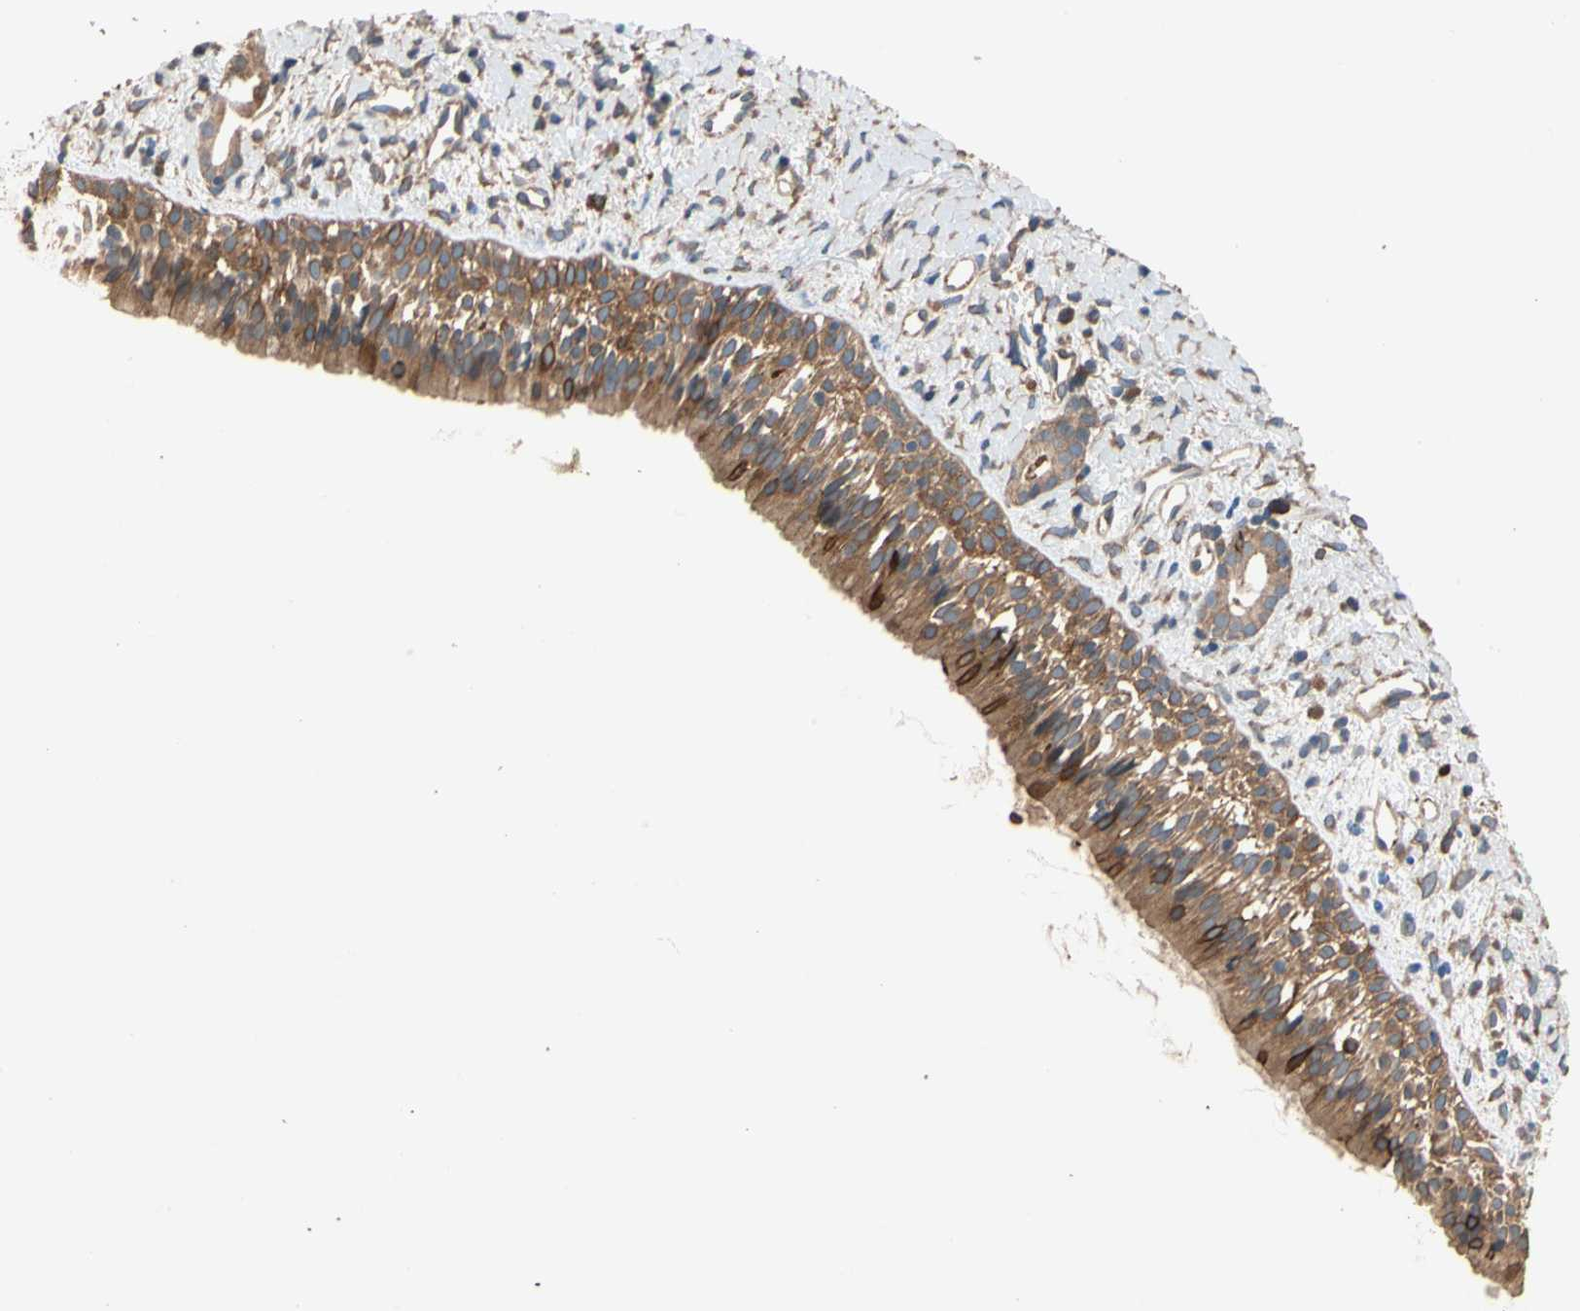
{"staining": {"intensity": "strong", "quantity": ">75%", "location": "cytoplasmic/membranous"}, "tissue": "nasopharynx", "cell_type": "Respiratory epithelial cells", "image_type": "normal", "snomed": [{"axis": "morphology", "description": "Normal tissue, NOS"}, {"axis": "topography", "description": "Nasopharynx"}], "caption": "Immunohistochemistry histopathology image of normal nasopharynx stained for a protein (brown), which displays high levels of strong cytoplasmic/membranous staining in about >75% of respiratory epithelial cells.", "gene": "RIOK2", "patient": {"sex": "male", "age": 22}}